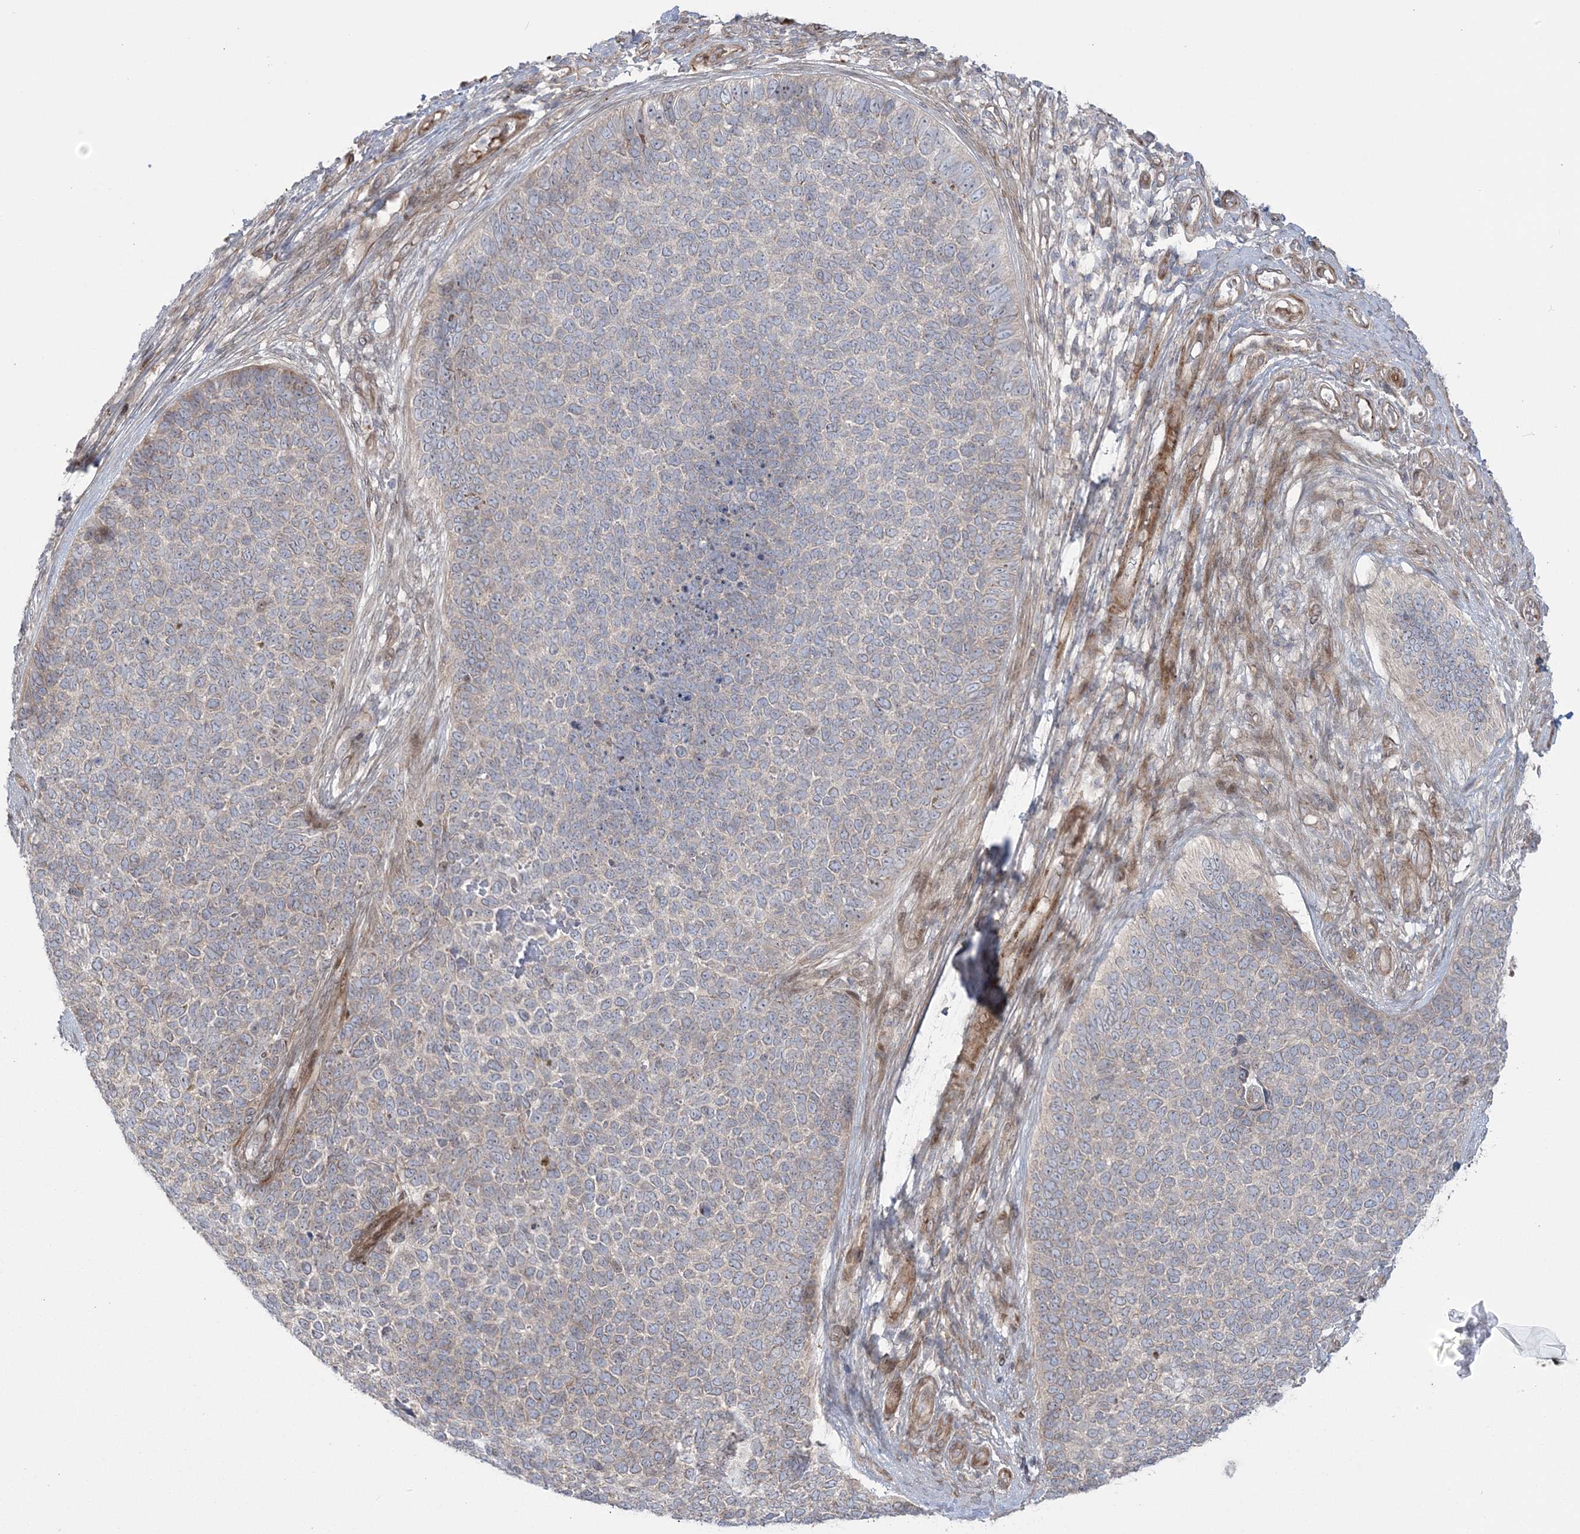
{"staining": {"intensity": "weak", "quantity": "<25%", "location": "cytoplasmic/membranous"}, "tissue": "skin cancer", "cell_type": "Tumor cells", "image_type": "cancer", "snomed": [{"axis": "morphology", "description": "Basal cell carcinoma"}, {"axis": "topography", "description": "Skin"}], "caption": "This is an immunohistochemistry (IHC) photomicrograph of human skin cancer (basal cell carcinoma). There is no positivity in tumor cells.", "gene": "NUDT9", "patient": {"sex": "female", "age": 84}}